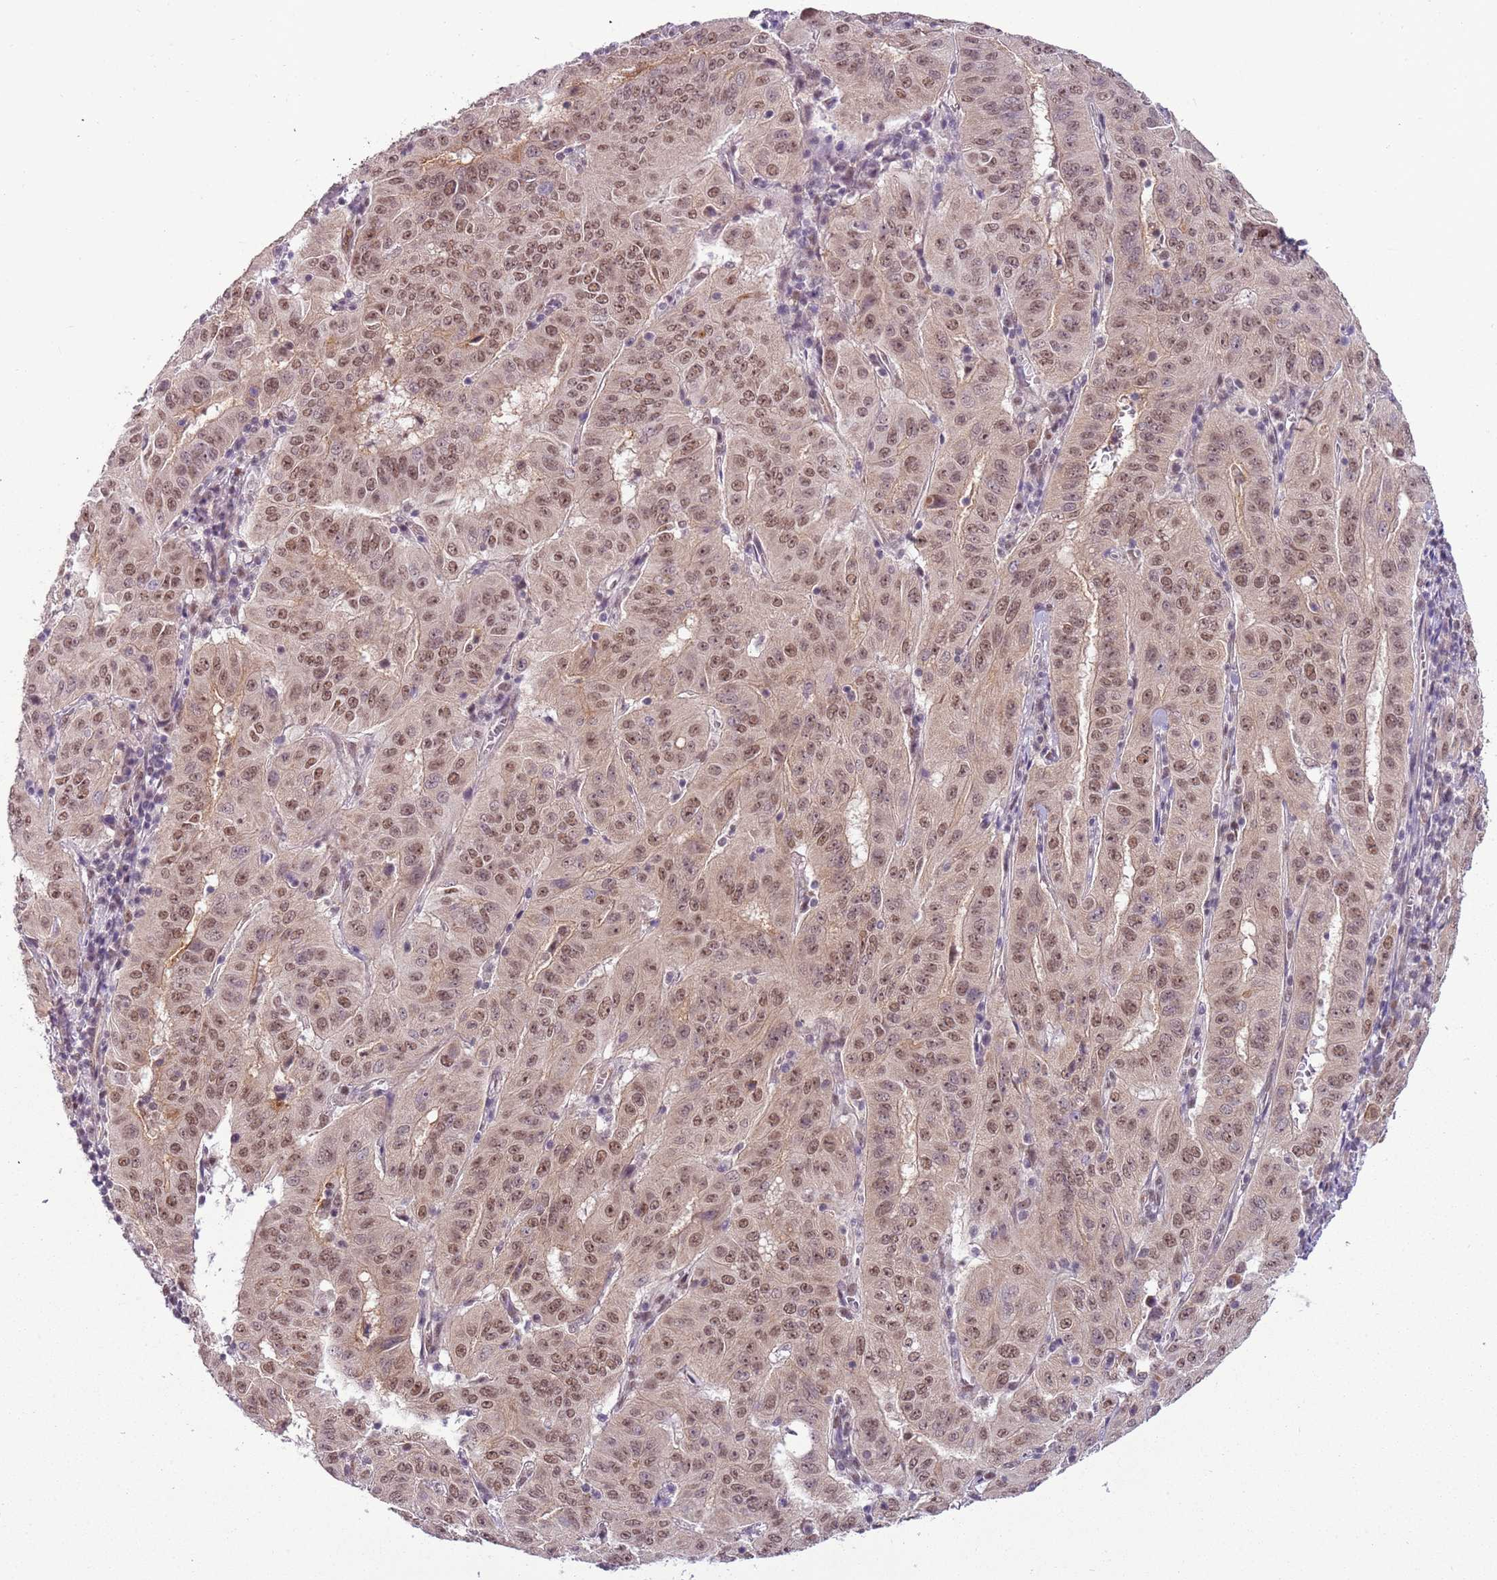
{"staining": {"intensity": "moderate", "quantity": ">75%", "location": "nuclear"}, "tissue": "pancreatic cancer", "cell_type": "Tumor cells", "image_type": "cancer", "snomed": [{"axis": "morphology", "description": "Adenocarcinoma, NOS"}, {"axis": "topography", "description": "Pancreas"}], "caption": "Pancreatic adenocarcinoma tissue demonstrates moderate nuclear positivity in approximately >75% of tumor cells, visualized by immunohistochemistry.", "gene": "FAM120AOS", "patient": {"sex": "male", "age": 63}}